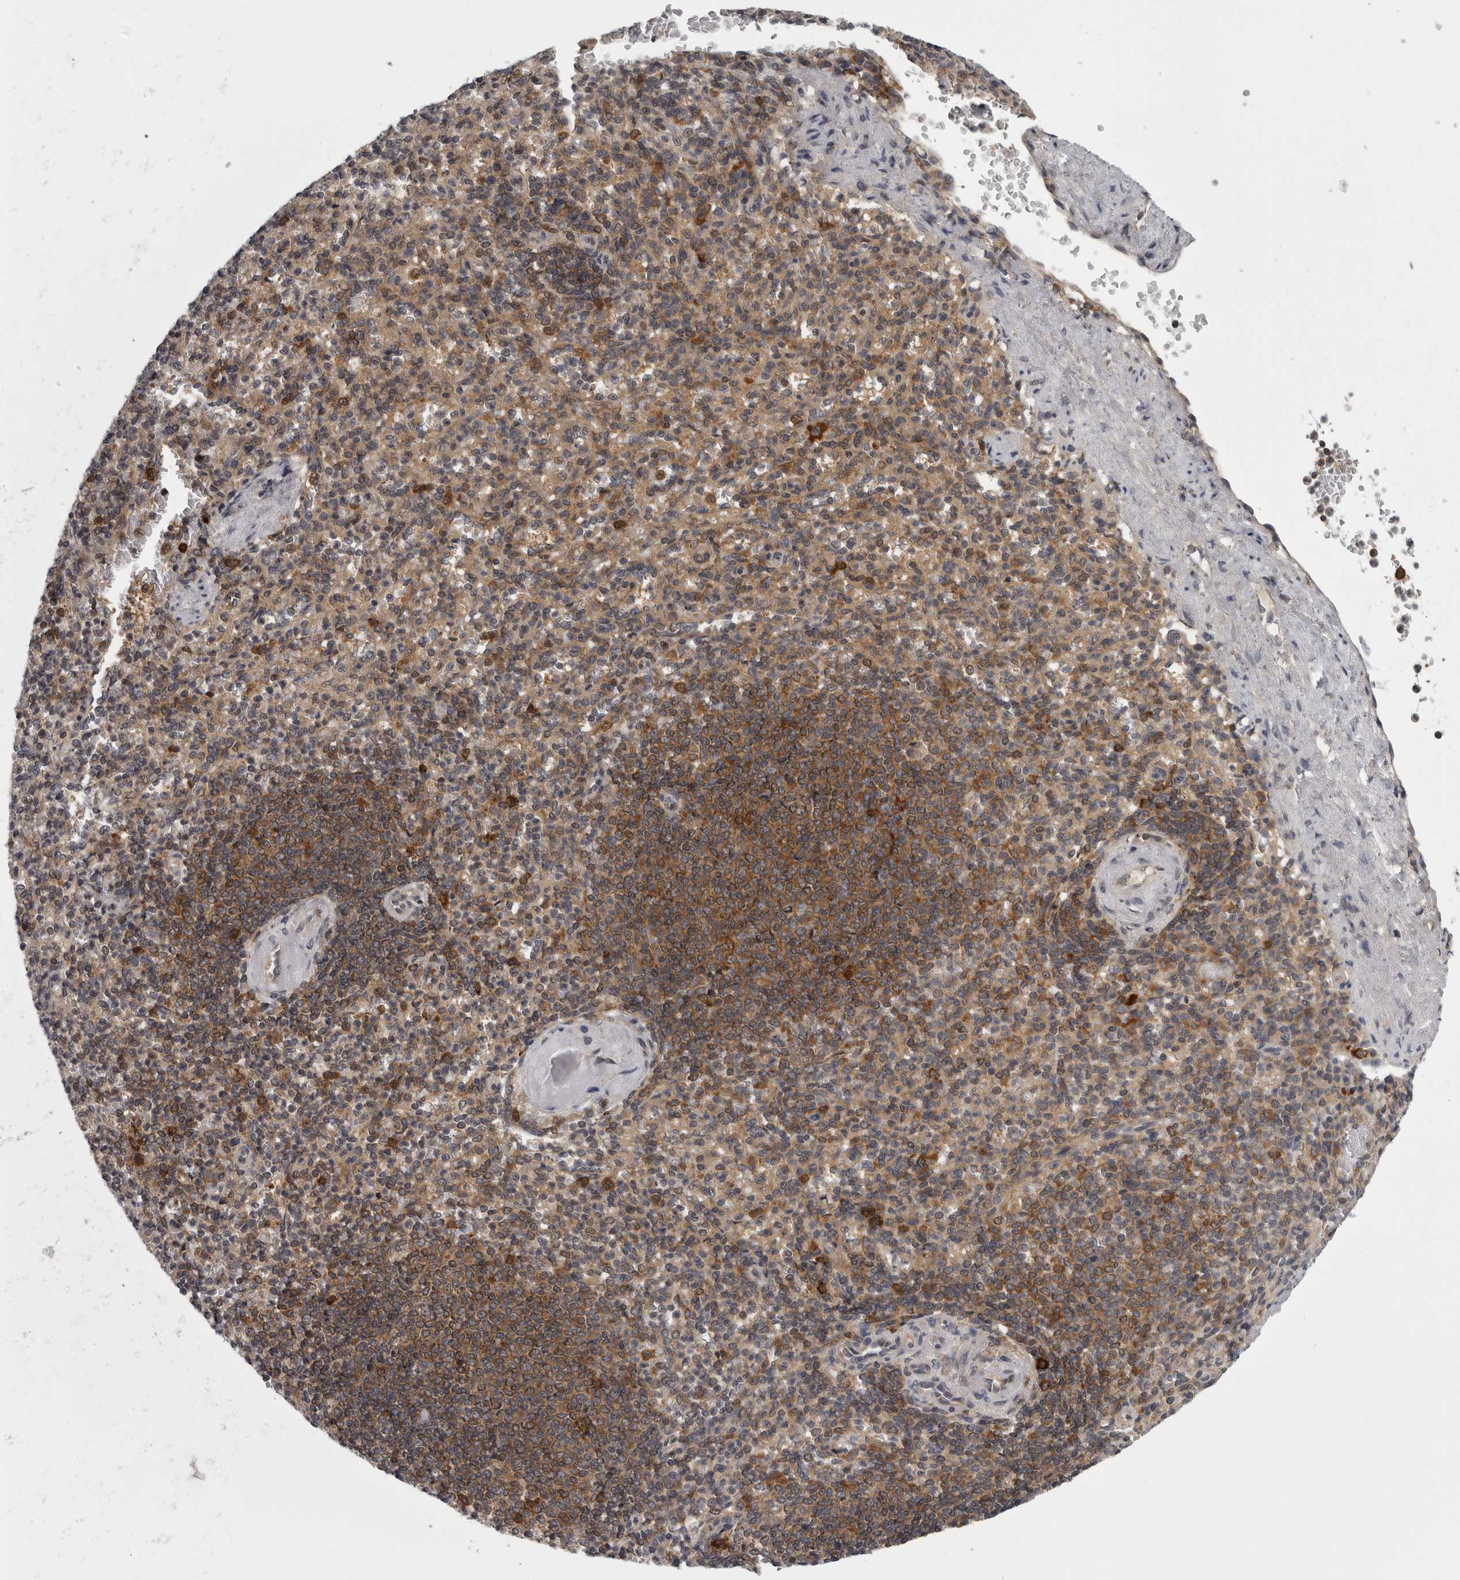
{"staining": {"intensity": "moderate", "quantity": "<25%", "location": "cytoplasmic/membranous"}, "tissue": "spleen", "cell_type": "Cells in red pulp", "image_type": "normal", "snomed": [{"axis": "morphology", "description": "Normal tissue, NOS"}, {"axis": "topography", "description": "Spleen"}], "caption": "About <25% of cells in red pulp in unremarkable spleen exhibit moderate cytoplasmic/membranous protein positivity as visualized by brown immunohistochemical staining.", "gene": "CACYBP", "patient": {"sex": "female", "age": 74}}